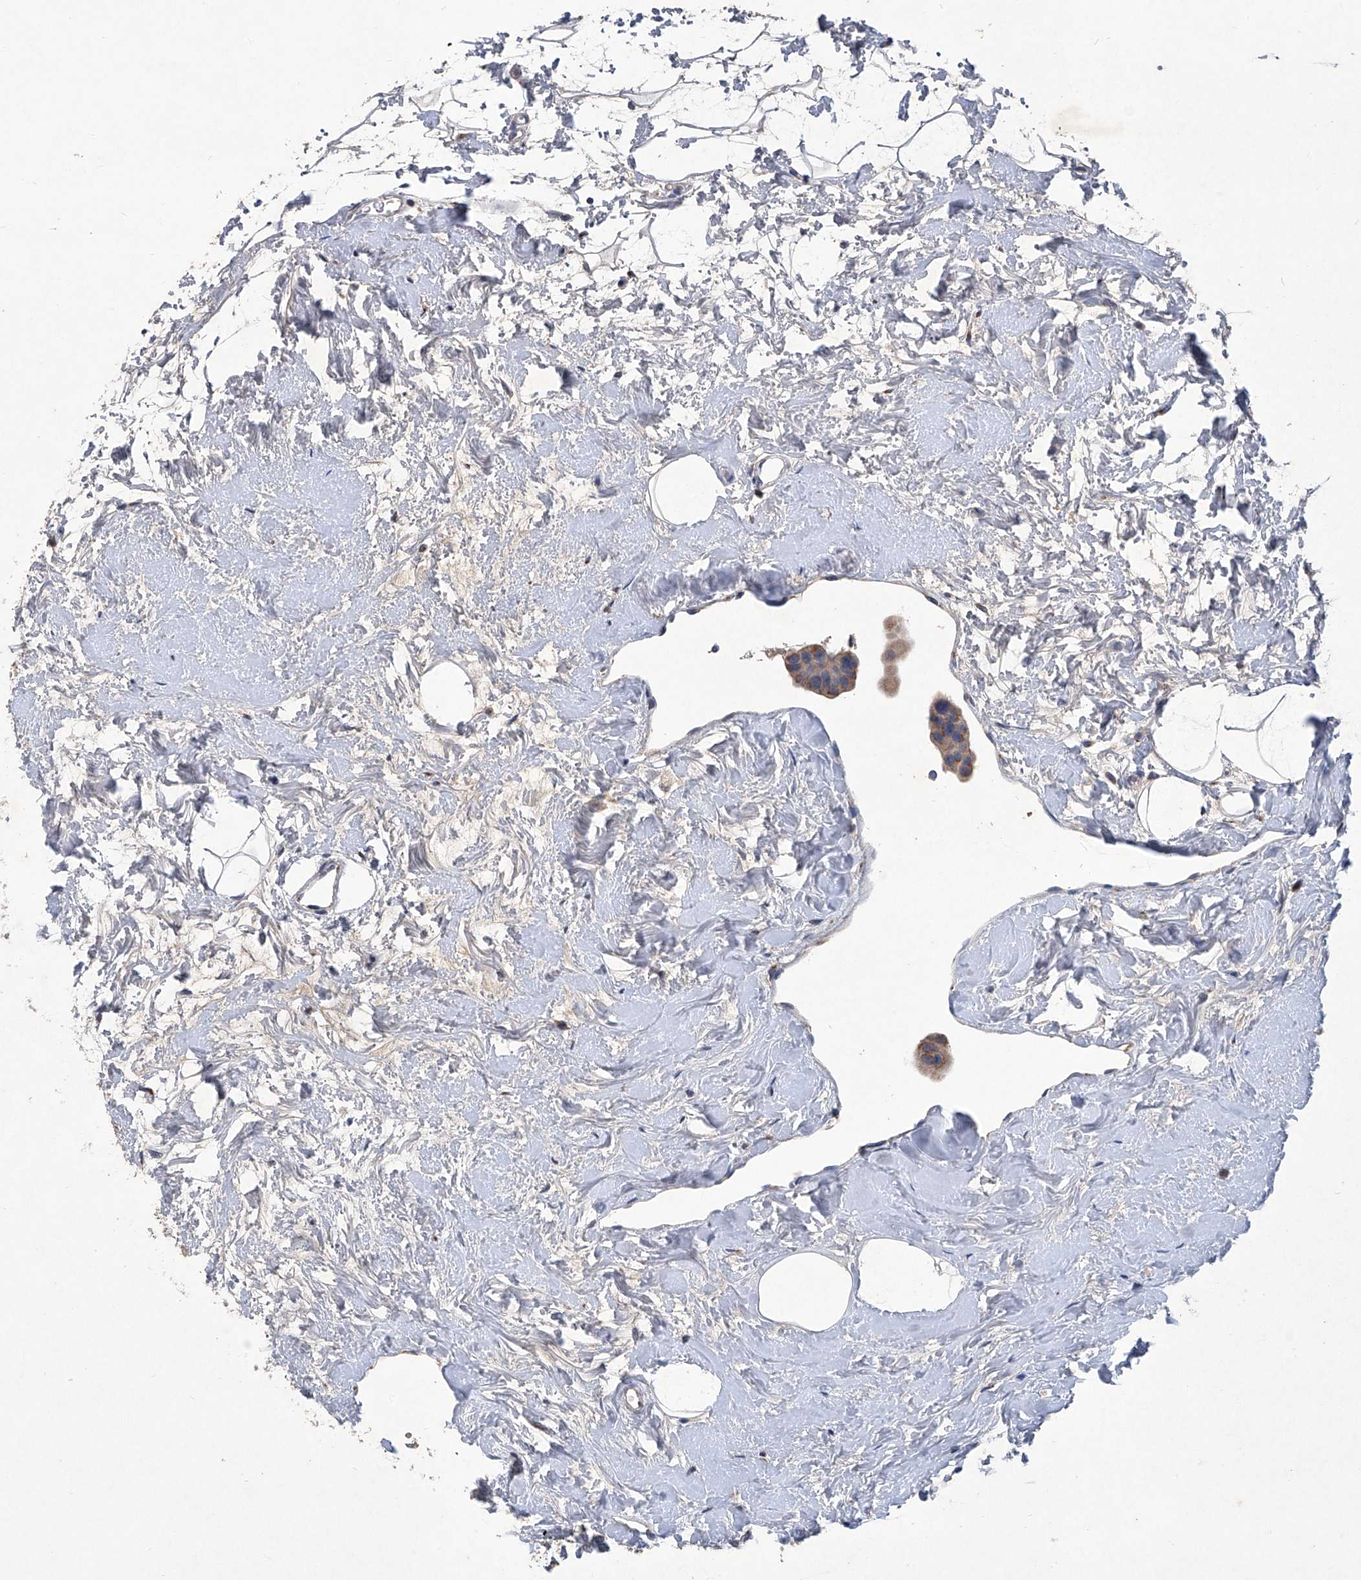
{"staining": {"intensity": "weak", "quantity": ">75%", "location": "cytoplasmic/membranous"}, "tissue": "breast cancer", "cell_type": "Tumor cells", "image_type": "cancer", "snomed": [{"axis": "morphology", "description": "Normal tissue, NOS"}, {"axis": "morphology", "description": "Duct carcinoma"}, {"axis": "topography", "description": "Breast"}], "caption": "Protein analysis of invasive ductal carcinoma (breast) tissue demonstrates weak cytoplasmic/membranous positivity in approximately >75% of tumor cells.", "gene": "PCSK5", "patient": {"sex": "female", "age": 39}}